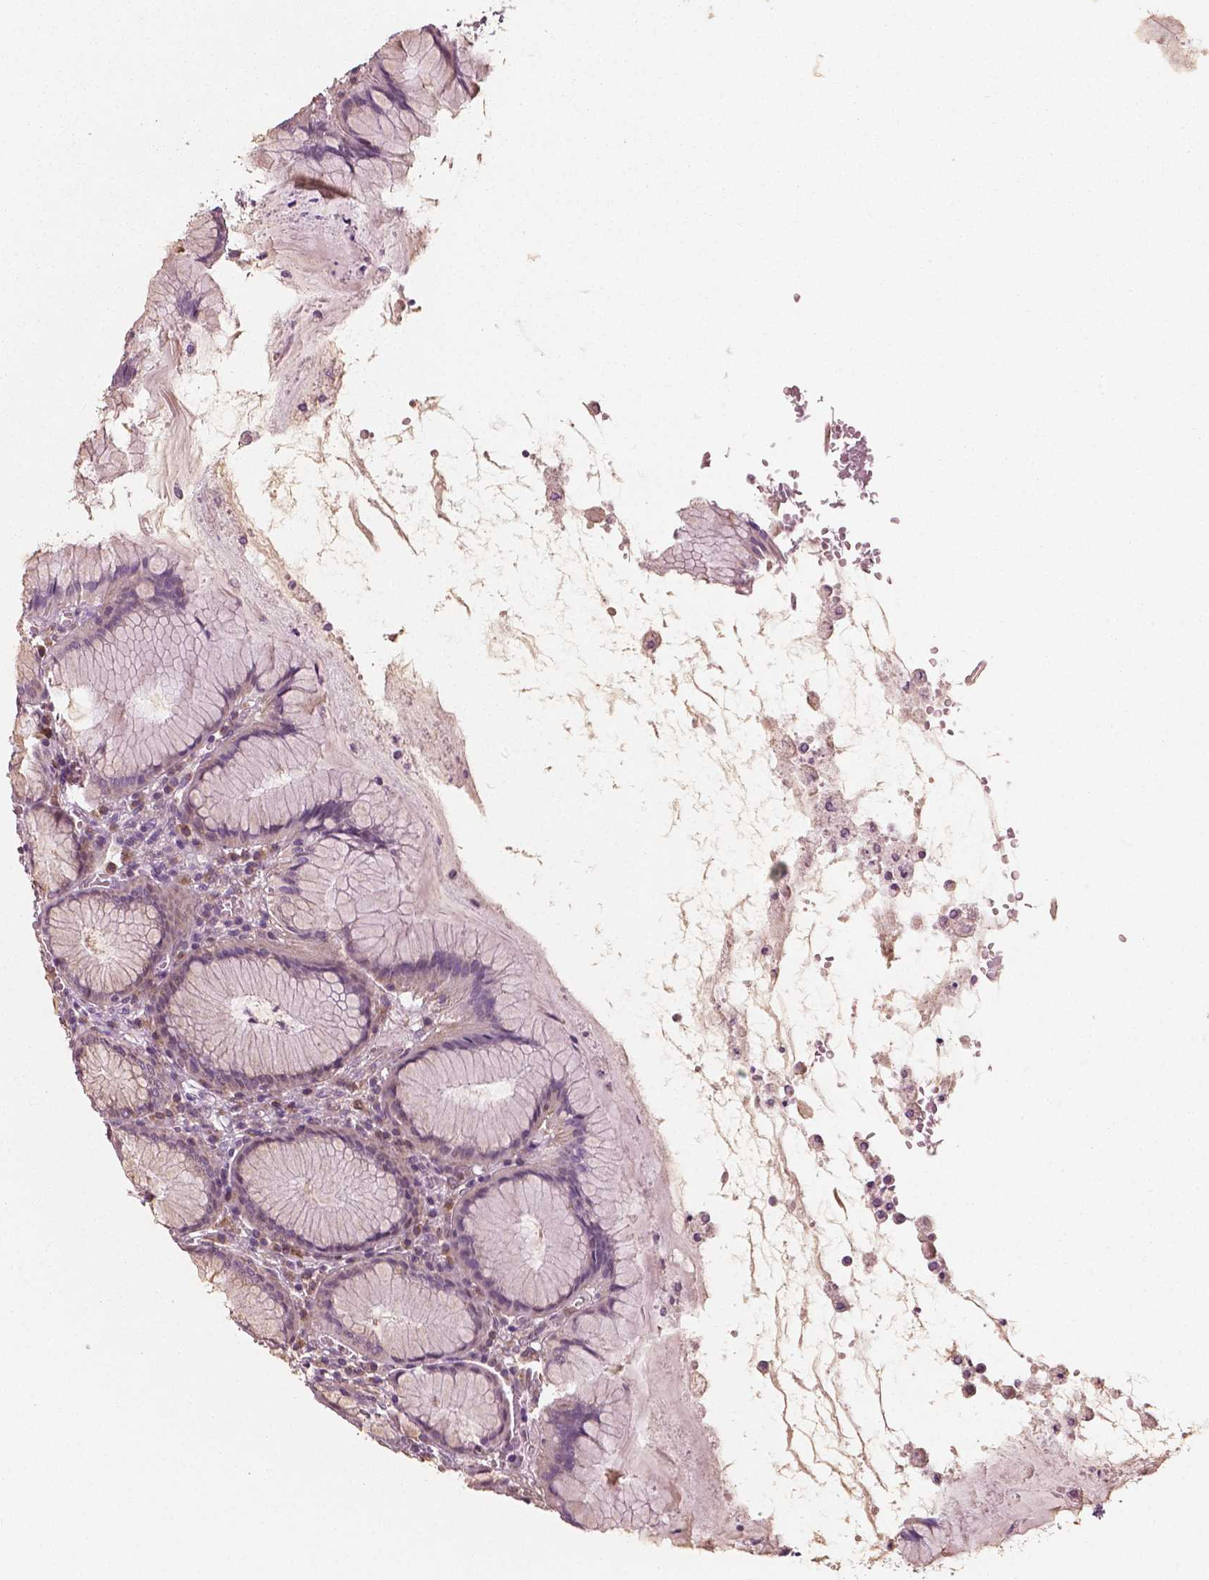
{"staining": {"intensity": "weak", "quantity": "25%-75%", "location": "cytoplasmic/membranous"}, "tissue": "stomach", "cell_type": "Glandular cells", "image_type": "normal", "snomed": [{"axis": "morphology", "description": "Normal tissue, NOS"}, {"axis": "topography", "description": "Stomach"}], "caption": "Immunohistochemical staining of normal human stomach shows weak cytoplasmic/membranous protein positivity in about 25%-75% of glandular cells. (brown staining indicates protein expression, while blue staining denotes nuclei).", "gene": "MCL1", "patient": {"sex": "male", "age": 55}}